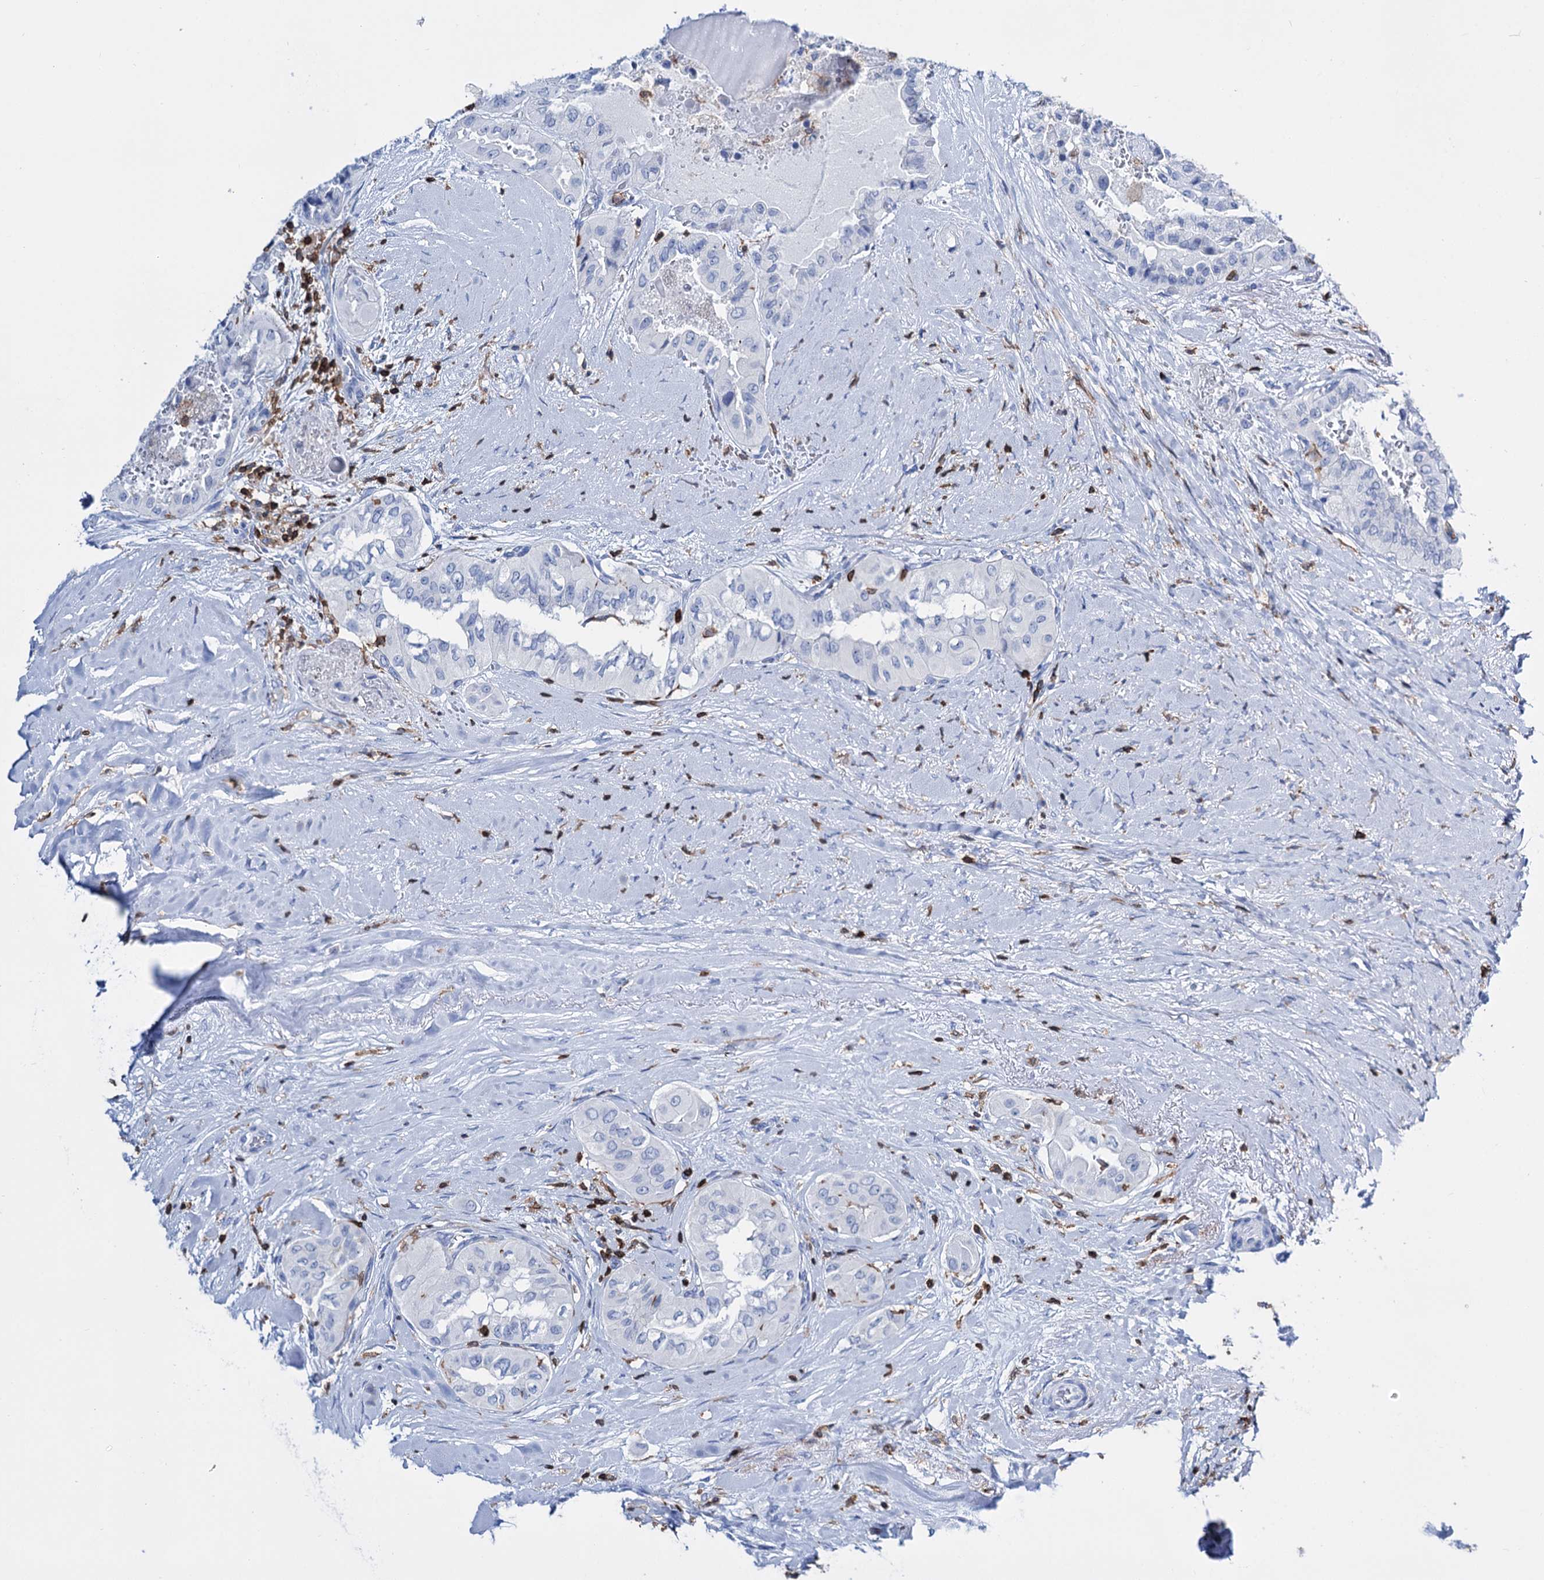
{"staining": {"intensity": "negative", "quantity": "none", "location": "none"}, "tissue": "thyroid cancer", "cell_type": "Tumor cells", "image_type": "cancer", "snomed": [{"axis": "morphology", "description": "Papillary adenocarcinoma, NOS"}, {"axis": "topography", "description": "Thyroid gland"}], "caption": "Micrograph shows no protein staining in tumor cells of papillary adenocarcinoma (thyroid) tissue.", "gene": "DEF6", "patient": {"sex": "female", "age": 59}}